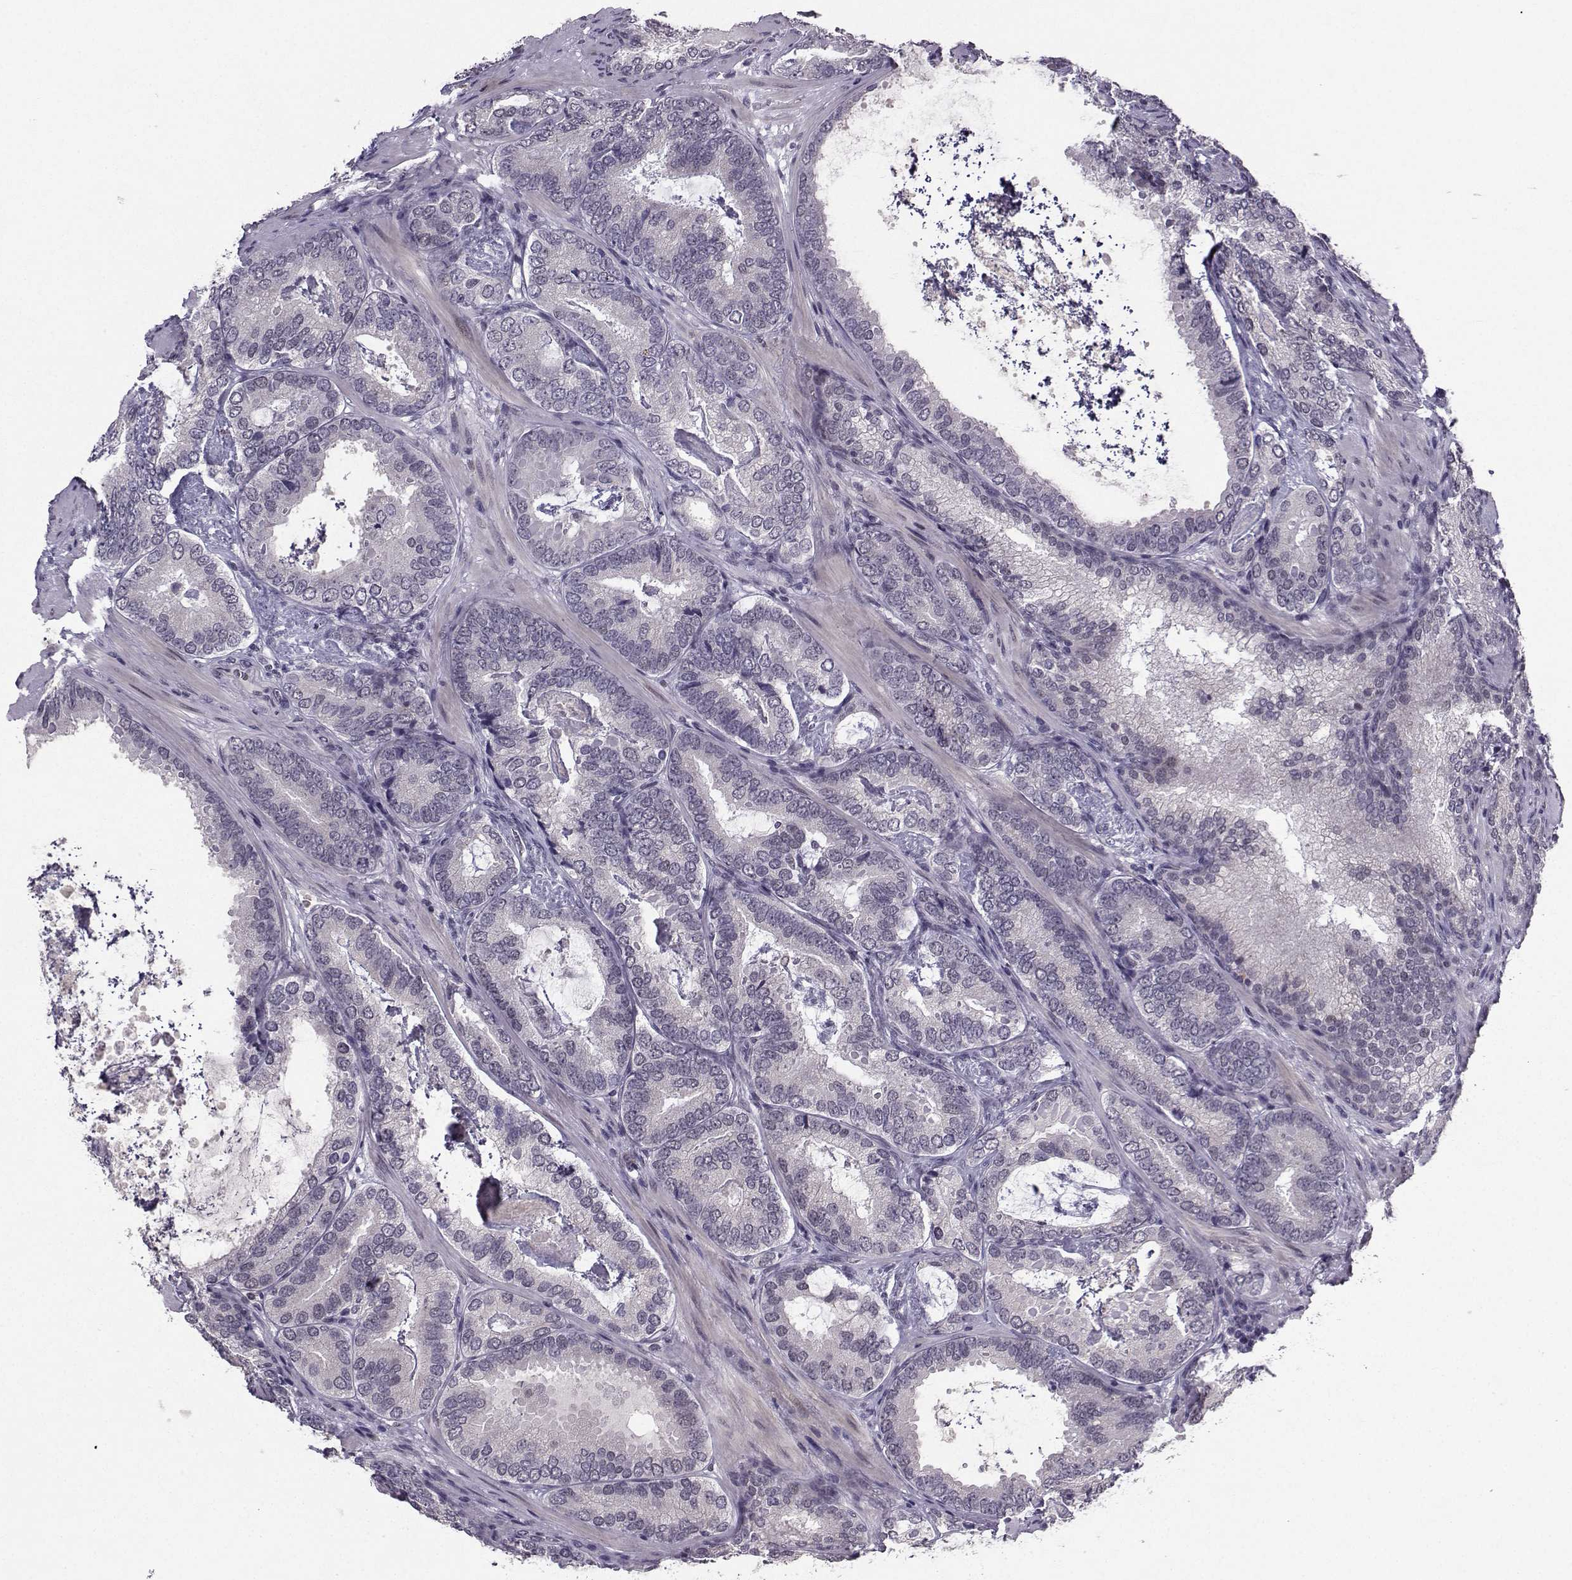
{"staining": {"intensity": "negative", "quantity": "none", "location": "none"}, "tissue": "prostate cancer", "cell_type": "Tumor cells", "image_type": "cancer", "snomed": [{"axis": "morphology", "description": "Adenocarcinoma, Low grade"}, {"axis": "topography", "description": "Prostate"}], "caption": "Image shows no significant protein positivity in tumor cells of prostate cancer (adenocarcinoma (low-grade)).", "gene": "LIN28A", "patient": {"sex": "male", "age": 60}}